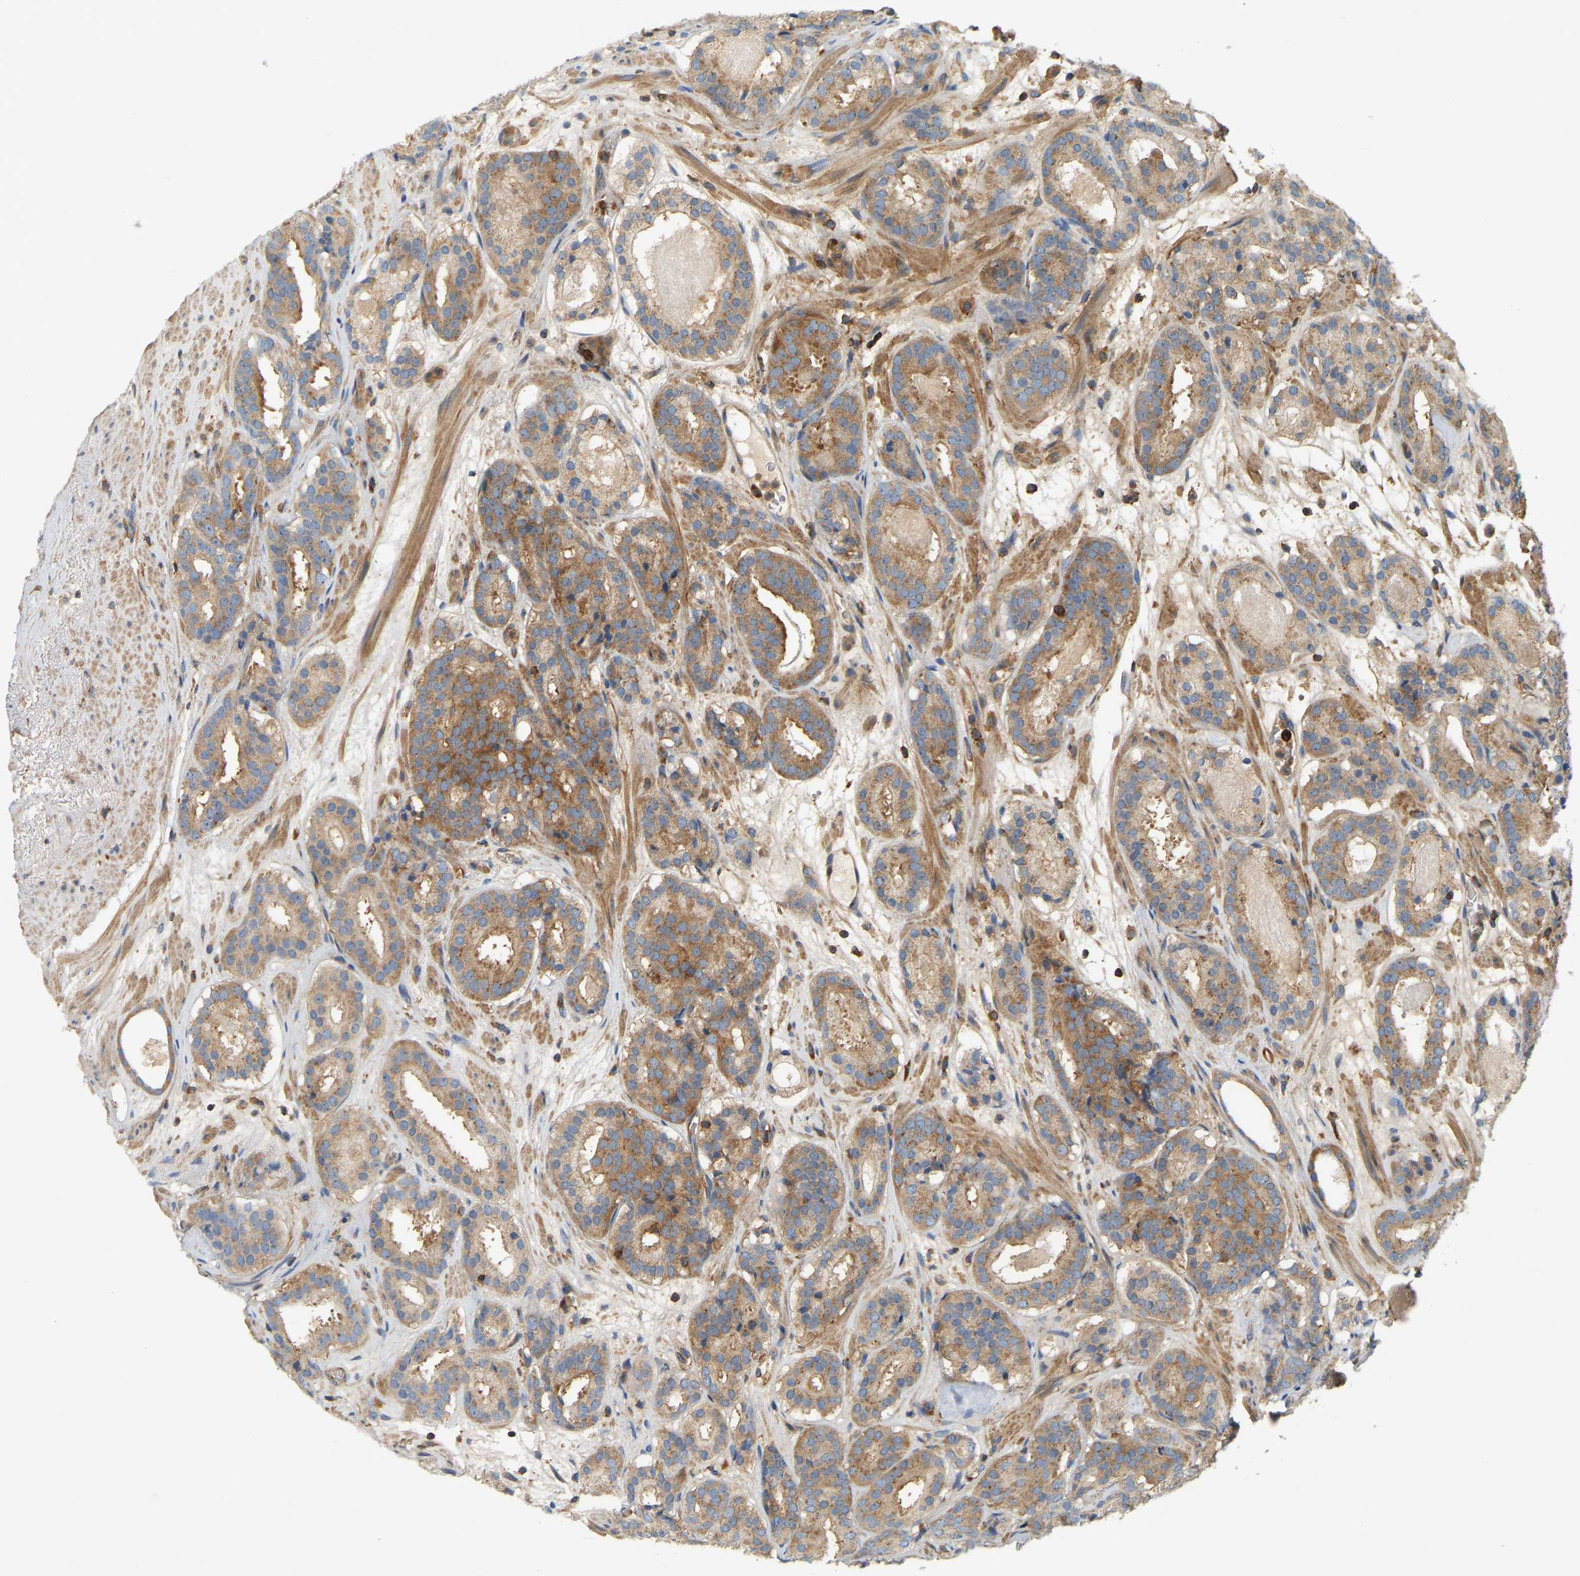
{"staining": {"intensity": "moderate", "quantity": ">75%", "location": "cytoplasmic/membranous"}, "tissue": "prostate cancer", "cell_type": "Tumor cells", "image_type": "cancer", "snomed": [{"axis": "morphology", "description": "Adenocarcinoma, Low grade"}, {"axis": "topography", "description": "Prostate"}], "caption": "Protein expression analysis of prostate low-grade adenocarcinoma reveals moderate cytoplasmic/membranous expression in approximately >75% of tumor cells.", "gene": "AKAP13", "patient": {"sex": "male", "age": 69}}